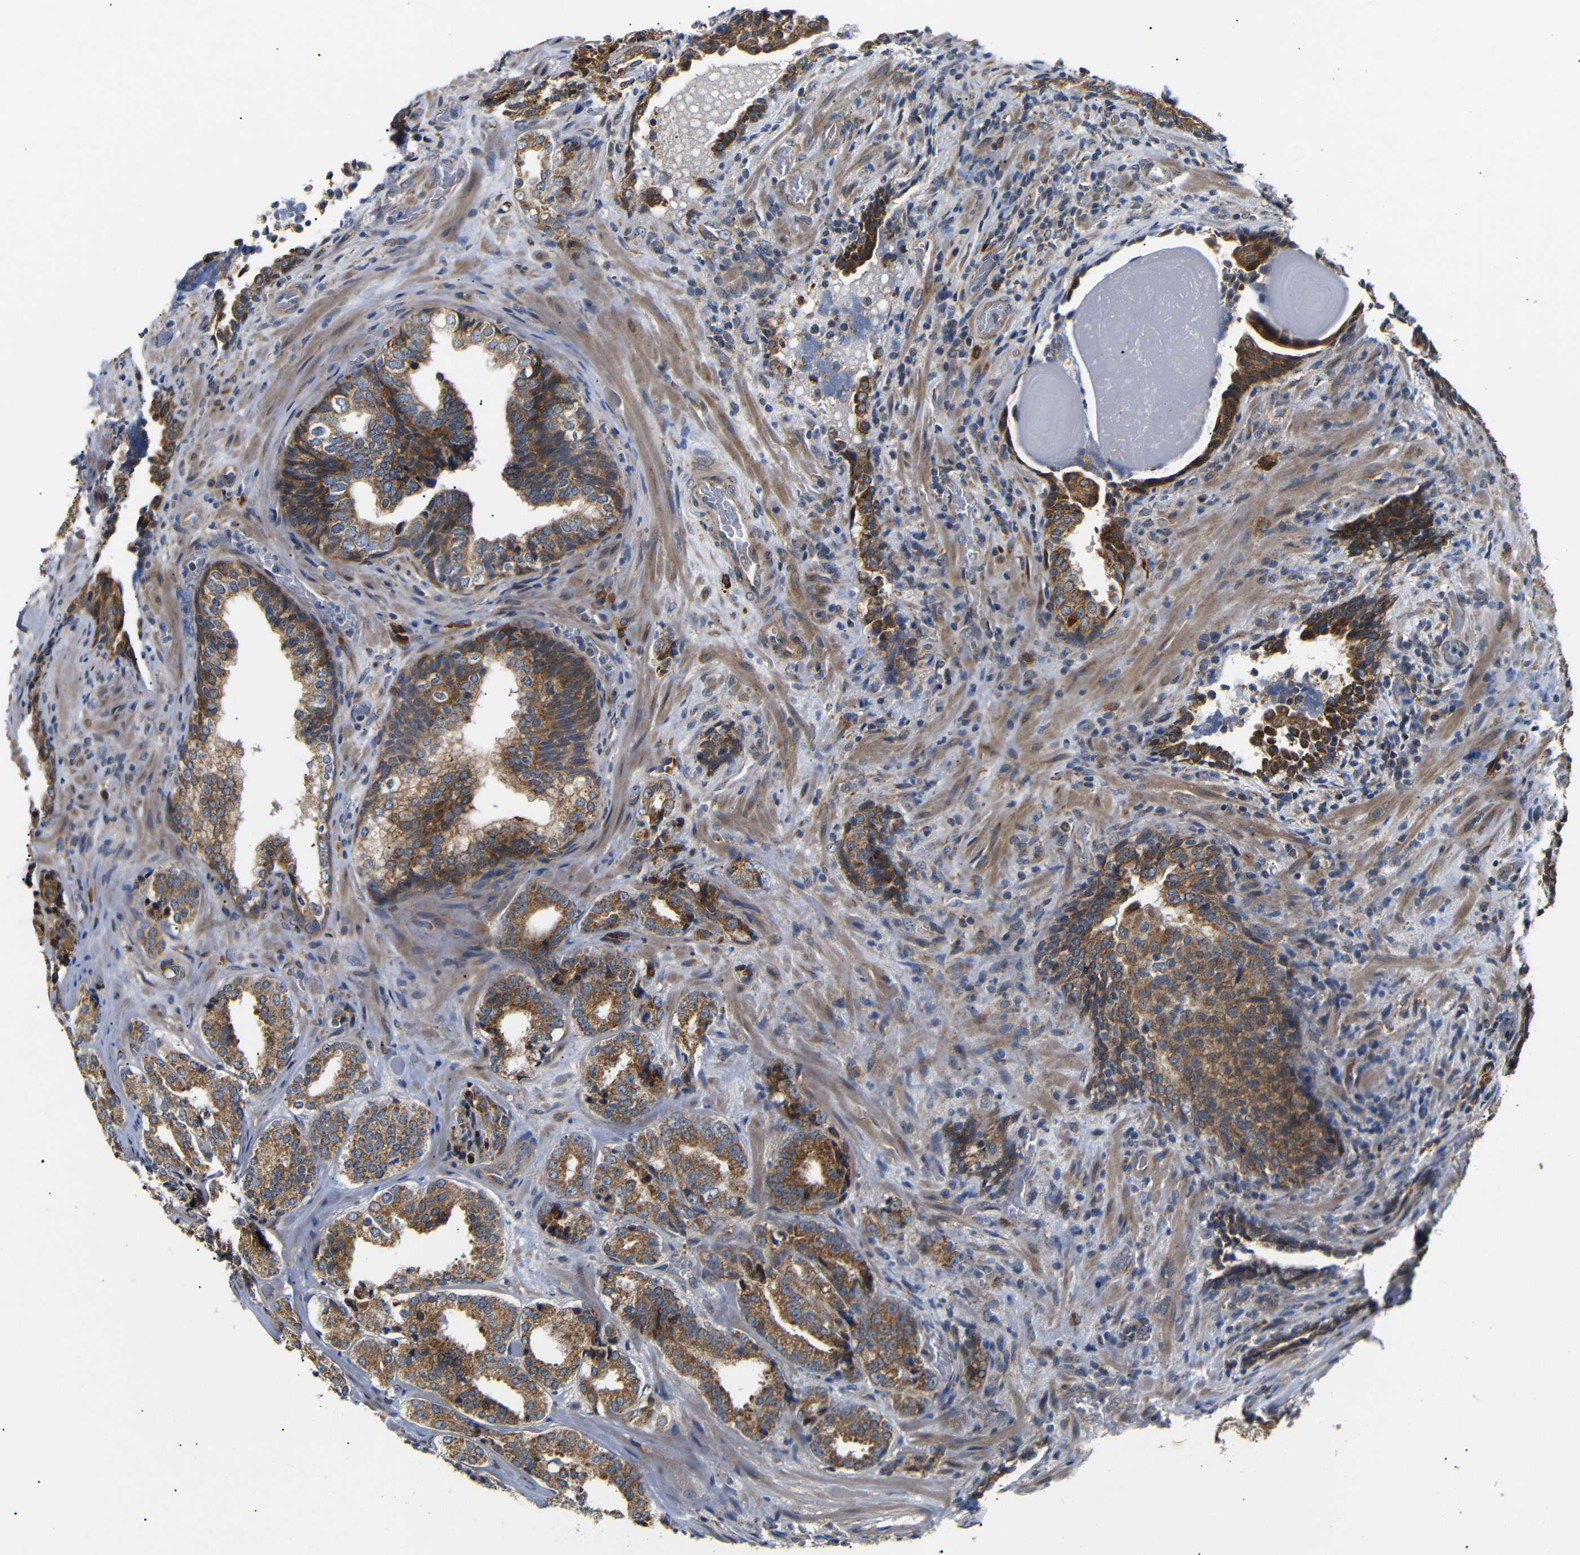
{"staining": {"intensity": "strong", "quantity": ">75%", "location": "cytoplasmic/membranous"}, "tissue": "prostate cancer", "cell_type": "Tumor cells", "image_type": "cancer", "snomed": [{"axis": "morphology", "description": "Adenocarcinoma, High grade"}, {"axis": "topography", "description": "Prostate"}], "caption": "A histopathology image of human prostate high-grade adenocarcinoma stained for a protein exhibits strong cytoplasmic/membranous brown staining in tumor cells. Nuclei are stained in blue.", "gene": "KANK4", "patient": {"sex": "male", "age": 60}}